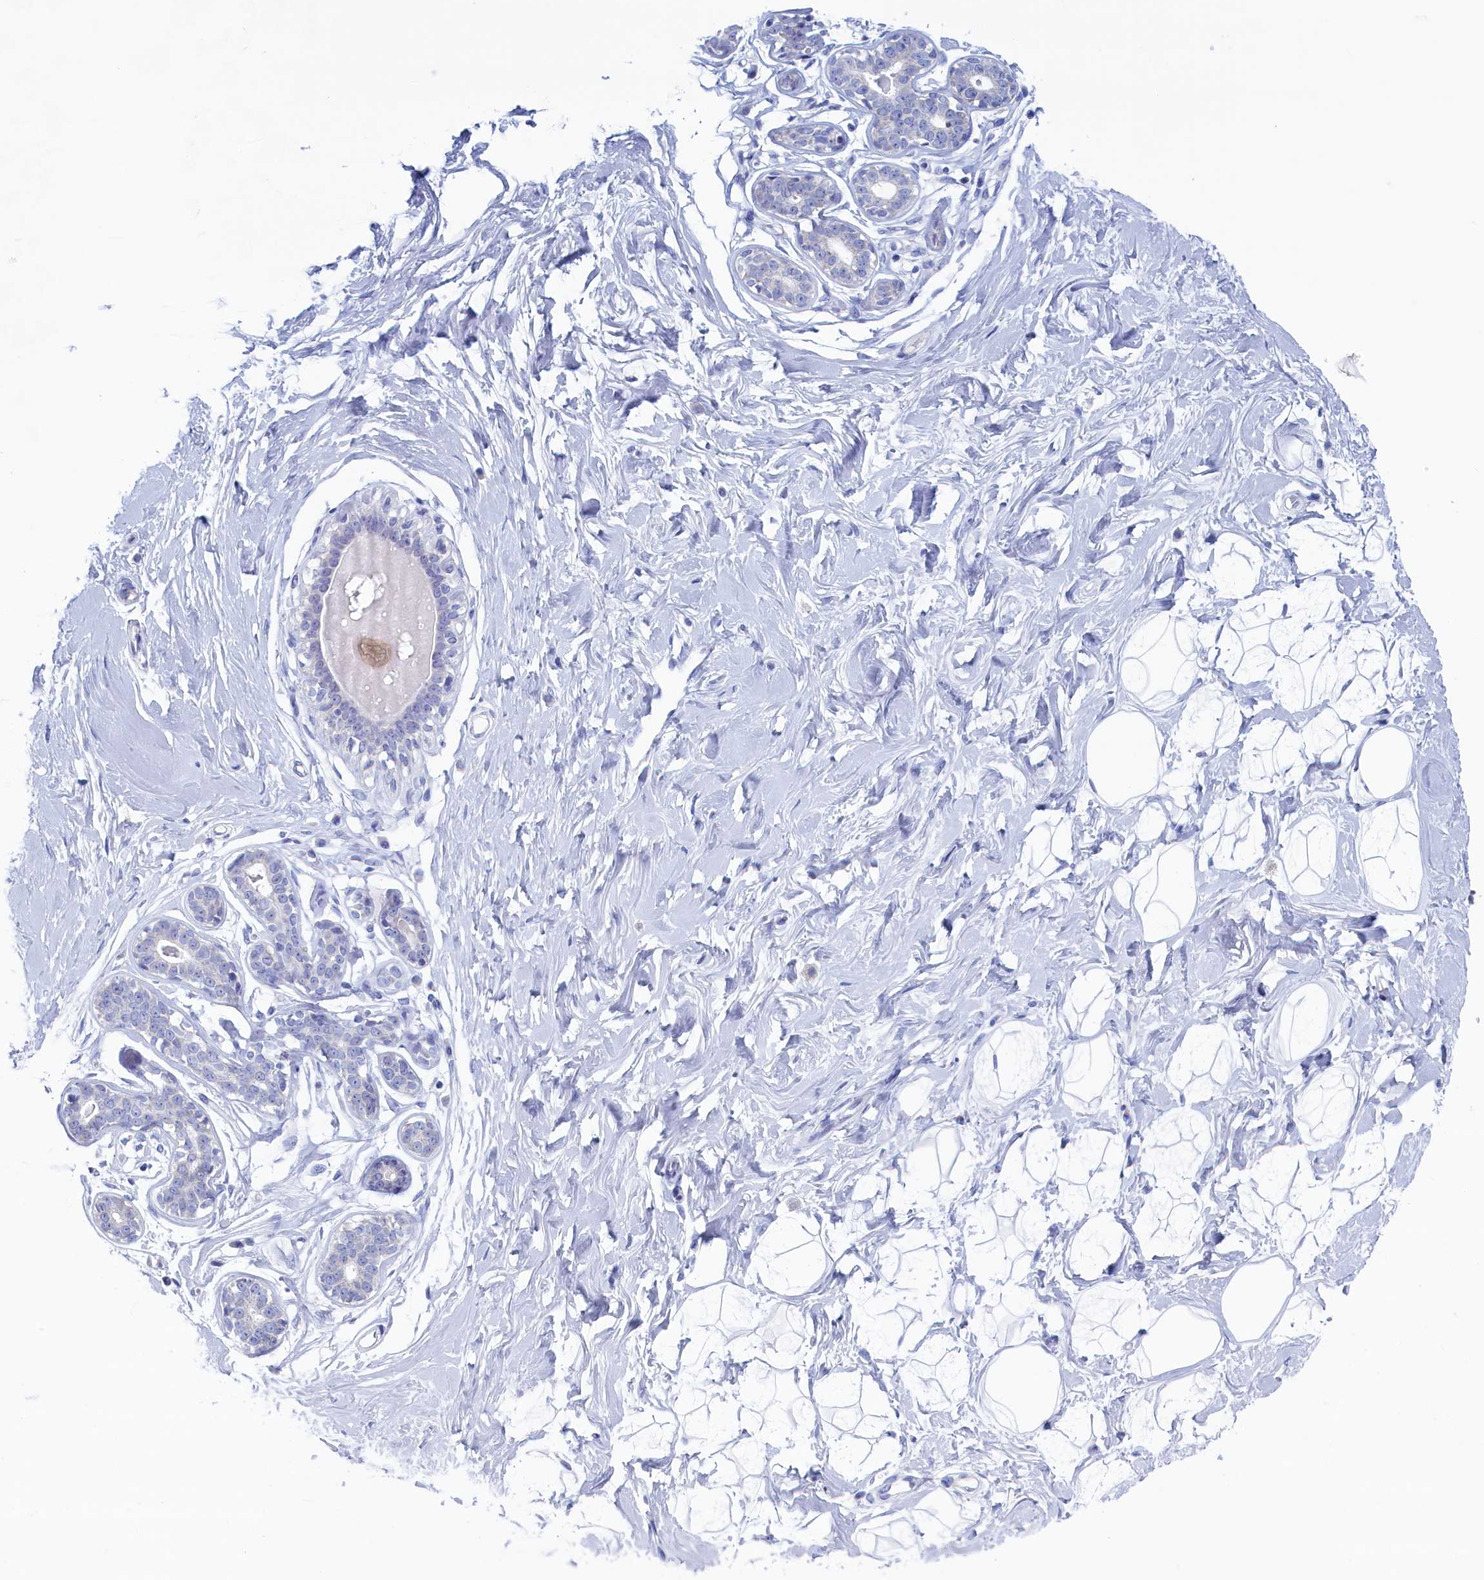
{"staining": {"intensity": "negative", "quantity": "none", "location": "none"}, "tissue": "breast", "cell_type": "Adipocytes", "image_type": "normal", "snomed": [{"axis": "morphology", "description": "Normal tissue, NOS"}, {"axis": "morphology", "description": "Adenoma, NOS"}, {"axis": "topography", "description": "Breast"}], "caption": "There is no significant staining in adipocytes of breast. (DAB immunohistochemistry, high magnification).", "gene": "WDR76", "patient": {"sex": "female", "age": 23}}